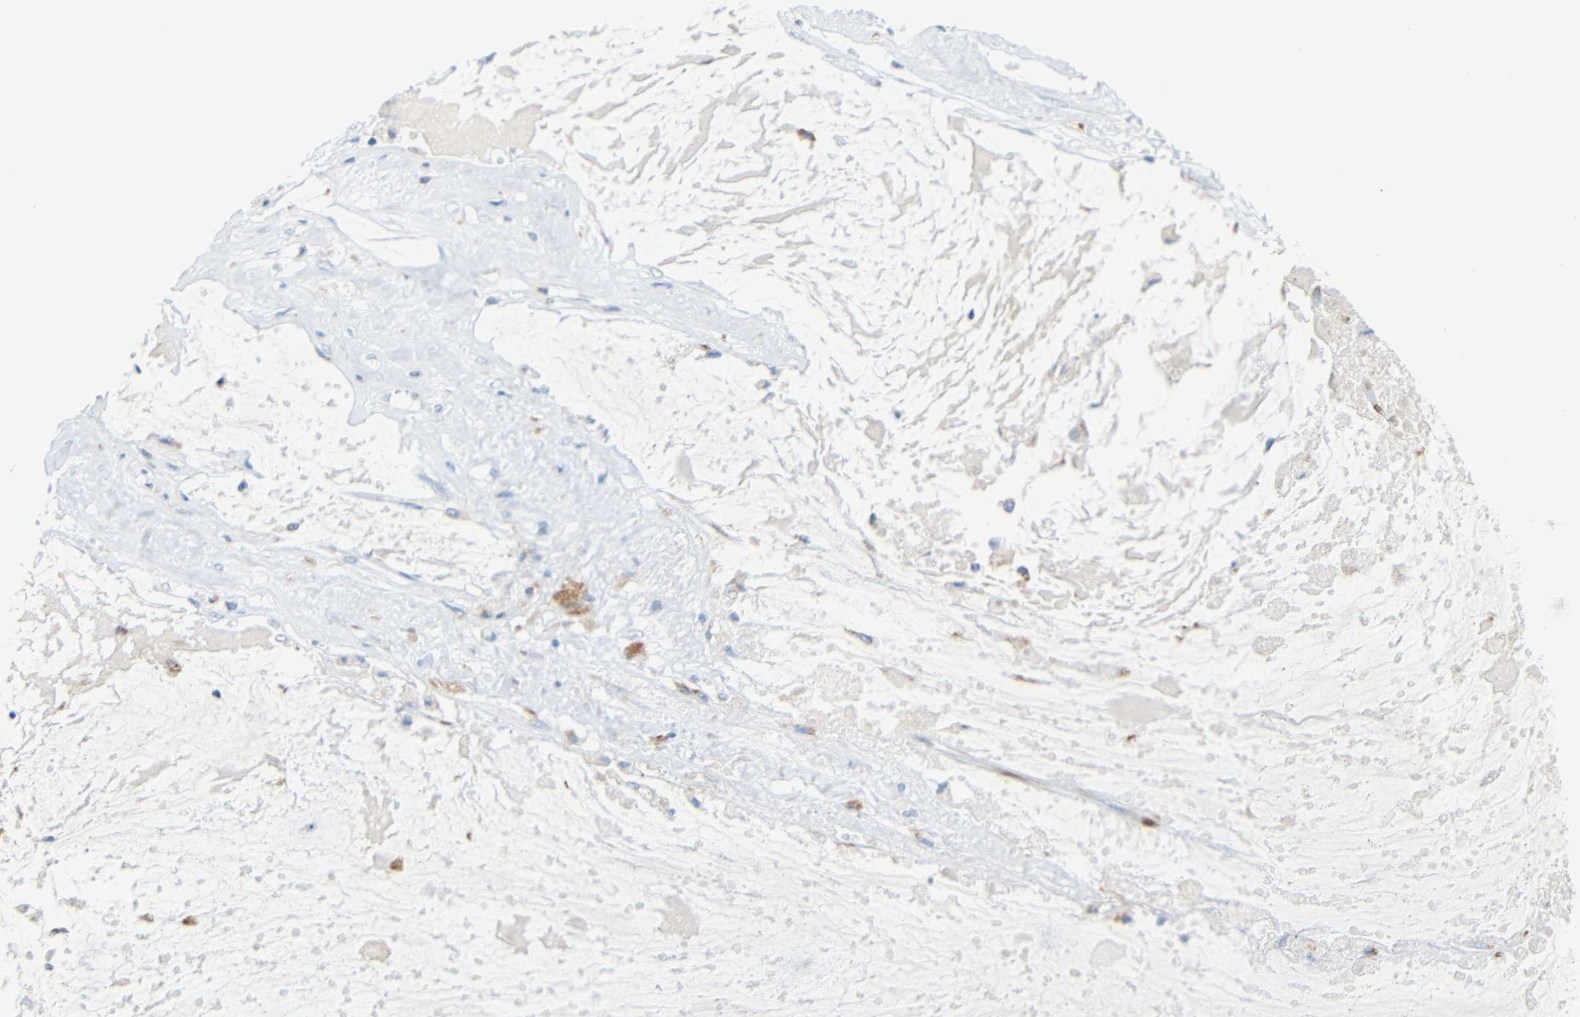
{"staining": {"intensity": "moderate", "quantity": "25%-75%", "location": "cytoplasmic/membranous"}, "tissue": "ovarian cancer", "cell_type": "Tumor cells", "image_type": "cancer", "snomed": [{"axis": "morphology", "description": "Cystadenocarcinoma, mucinous, NOS"}, {"axis": "topography", "description": "Ovary"}], "caption": "IHC photomicrograph of neoplastic tissue: ovarian cancer (mucinous cystadenocarcinoma) stained using immunohistochemistry (IHC) reveals medium levels of moderate protein expression localized specifically in the cytoplasmic/membranous of tumor cells, appearing as a cytoplasmic/membranous brown color.", "gene": "FCRL1", "patient": {"sex": "female", "age": 80}}